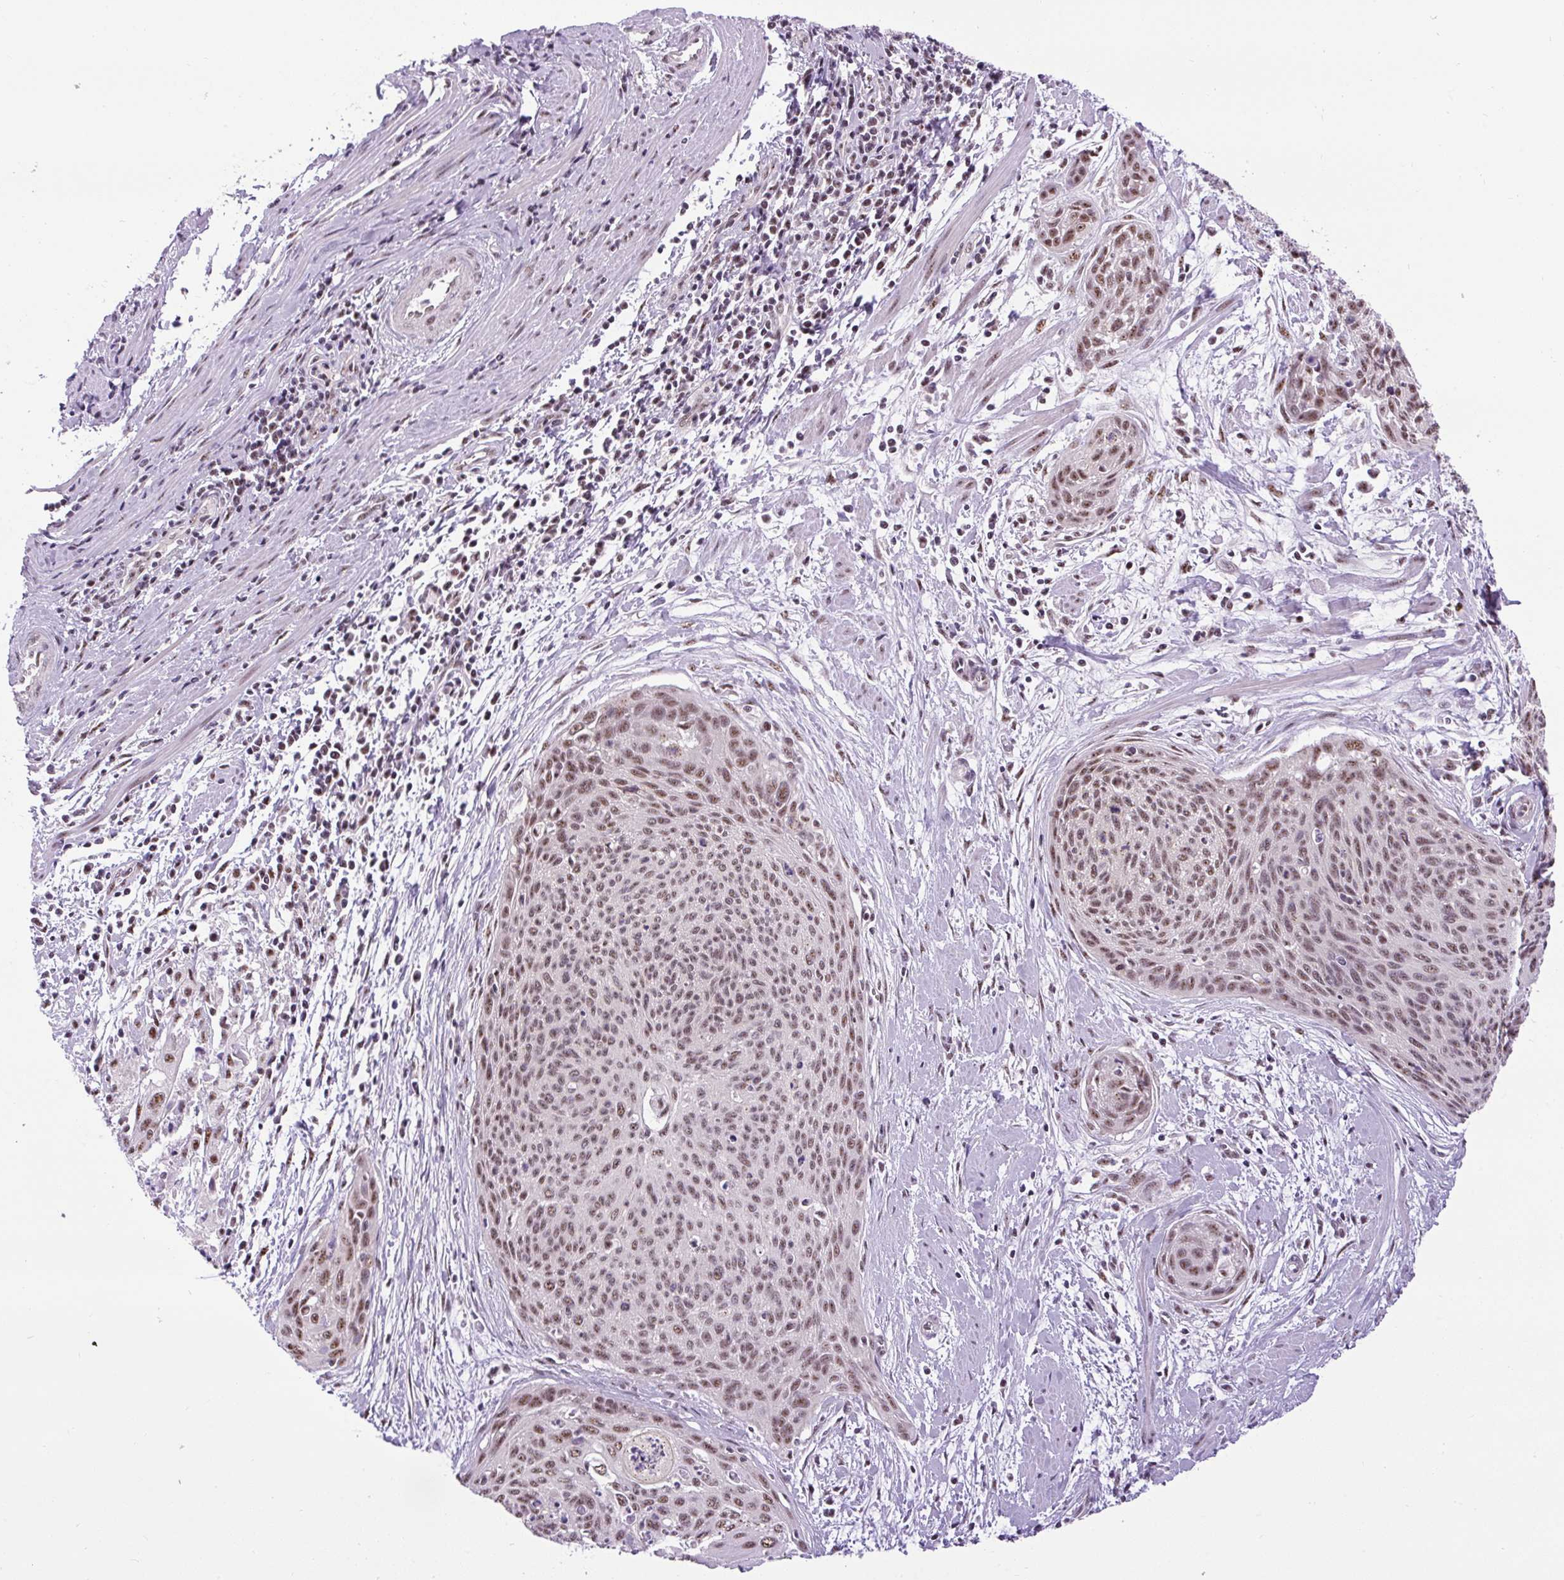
{"staining": {"intensity": "moderate", "quantity": ">75%", "location": "nuclear"}, "tissue": "cervical cancer", "cell_type": "Tumor cells", "image_type": "cancer", "snomed": [{"axis": "morphology", "description": "Squamous cell carcinoma, NOS"}, {"axis": "topography", "description": "Cervix"}], "caption": "Cervical squamous cell carcinoma tissue displays moderate nuclear expression in about >75% of tumor cells, visualized by immunohistochemistry.", "gene": "SMC5", "patient": {"sex": "female", "age": 55}}